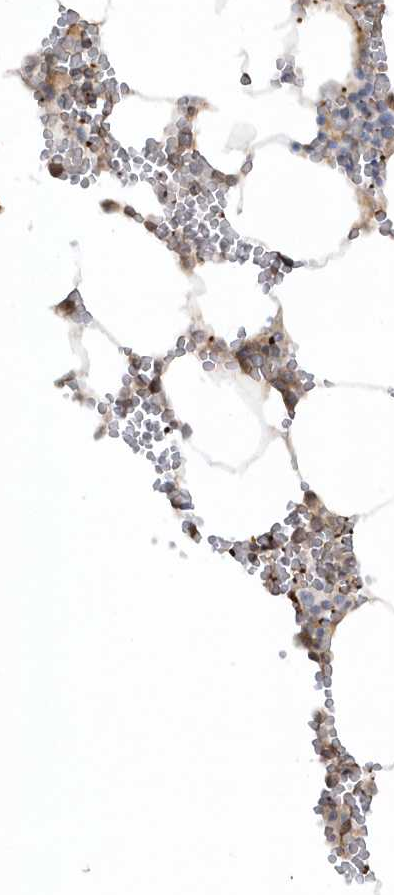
{"staining": {"intensity": "strong", "quantity": "<25%", "location": "cytoplasmic/membranous"}, "tissue": "bone marrow", "cell_type": "Hematopoietic cells", "image_type": "normal", "snomed": [{"axis": "morphology", "description": "Normal tissue, NOS"}, {"axis": "topography", "description": "Bone marrow"}], "caption": "Immunohistochemical staining of benign bone marrow demonstrates strong cytoplasmic/membranous protein staining in about <25% of hematopoietic cells.", "gene": "BSN", "patient": {"sex": "male", "age": 70}}